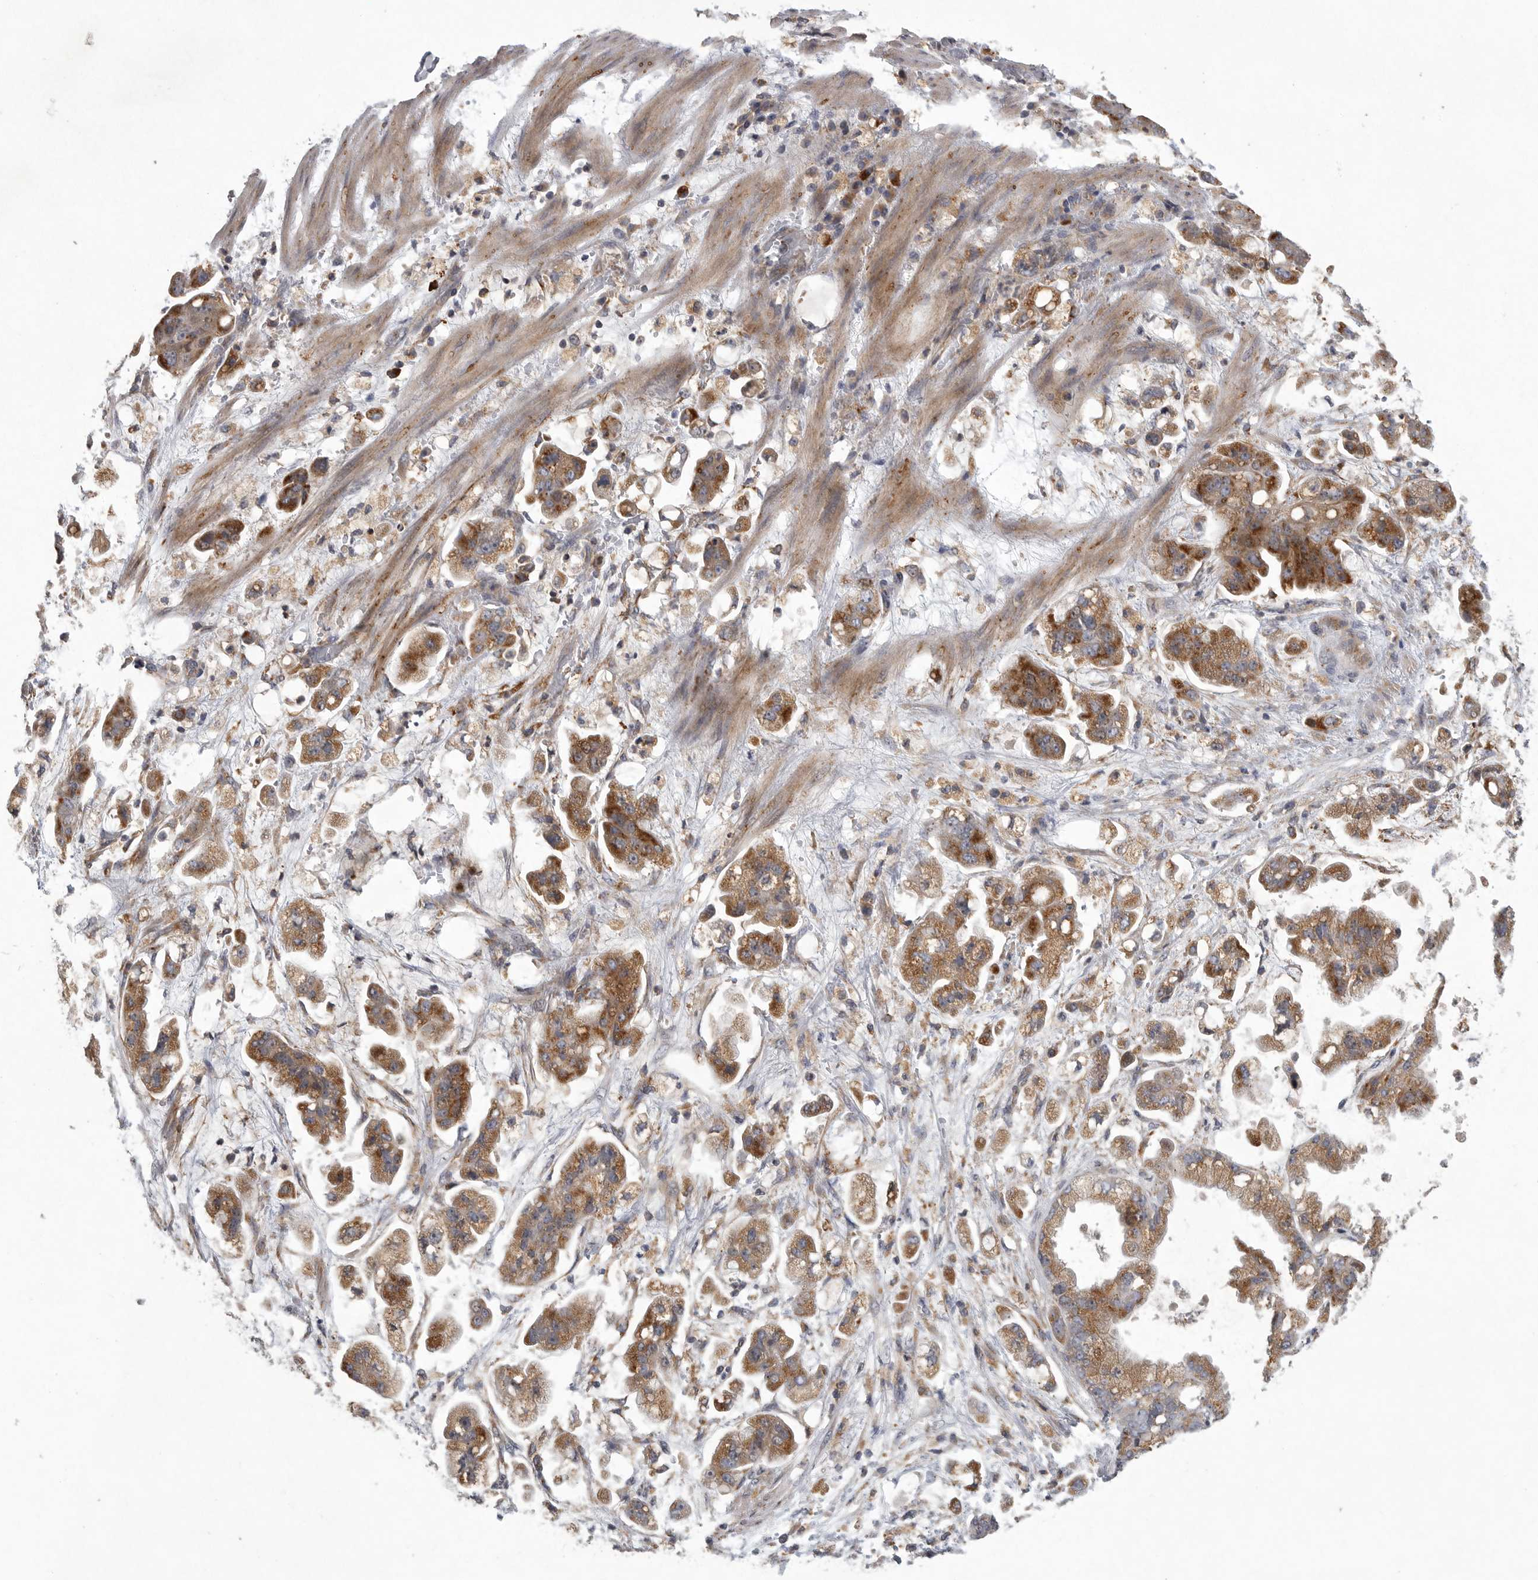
{"staining": {"intensity": "moderate", "quantity": ">75%", "location": "cytoplasmic/membranous"}, "tissue": "stomach cancer", "cell_type": "Tumor cells", "image_type": "cancer", "snomed": [{"axis": "morphology", "description": "Adenocarcinoma, NOS"}, {"axis": "topography", "description": "Stomach"}], "caption": "An immunohistochemistry photomicrograph of neoplastic tissue is shown. Protein staining in brown shows moderate cytoplasmic/membranous positivity in stomach adenocarcinoma within tumor cells. Immunohistochemistry (ihc) stains the protein of interest in brown and the nuclei are stained blue.", "gene": "LAMTOR3", "patient": {"sex": "male", "age": 62}}